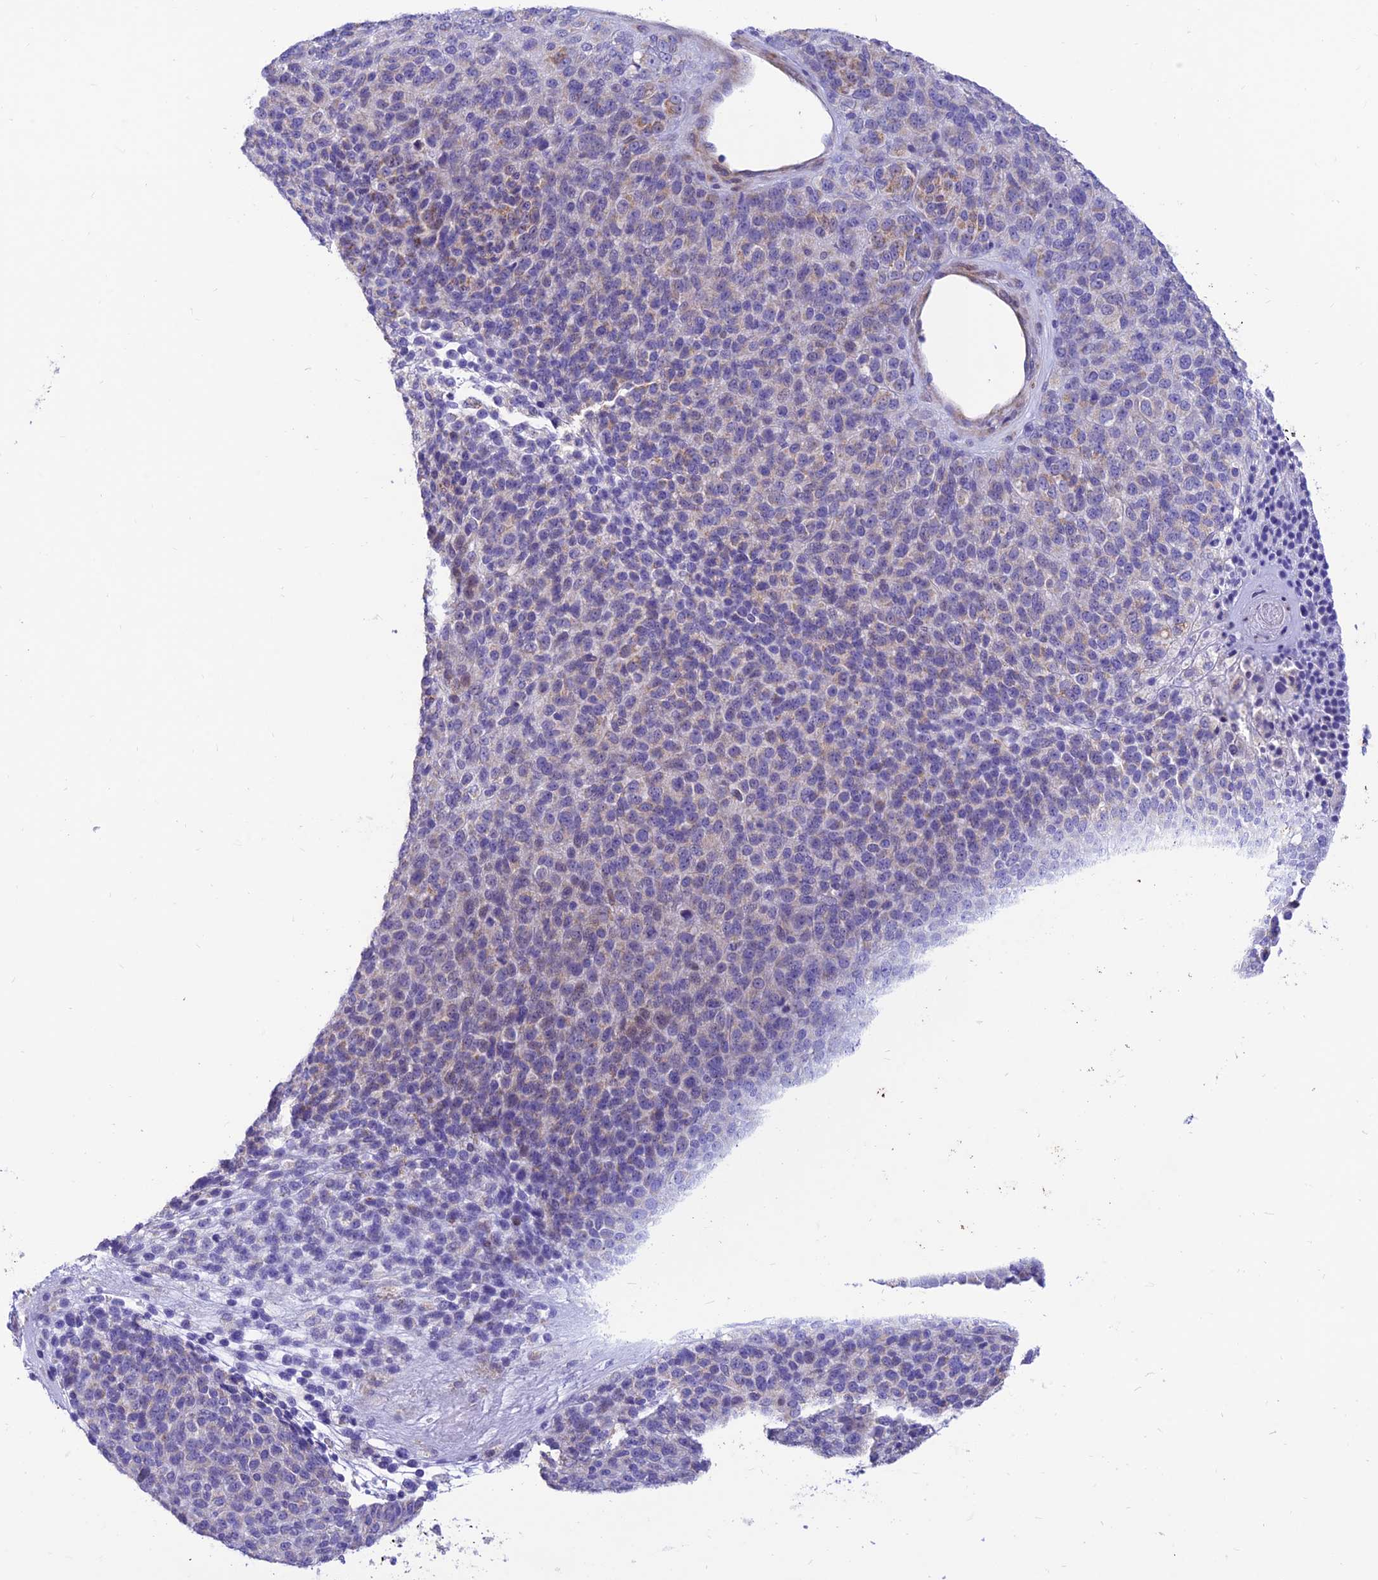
{"staining": {"intensity": "moderate", "quantity": "<25%", "location": "cytoplasmic/membranous"}, "tissue": "melanoma", "cell_type": "Tumor cells", "image_type": "cancer", "snomed": [{"axis": "morphology", "description": "Malignant melanoma, Metastatic site"}, {"axis": "topography", "description": "Brain"}], "caption": "Melanoma tissue shows moderate cytoplasmic/membranous expression in about <25% of tumor cells, visualized by immunohistochemistry. (Stains: DAB in brown, nuclei in blue, Microscopy: brightfield microscopy at high magnification).", "gene": "FAM186B", "patient": {"sex": "female", "age": 56}}